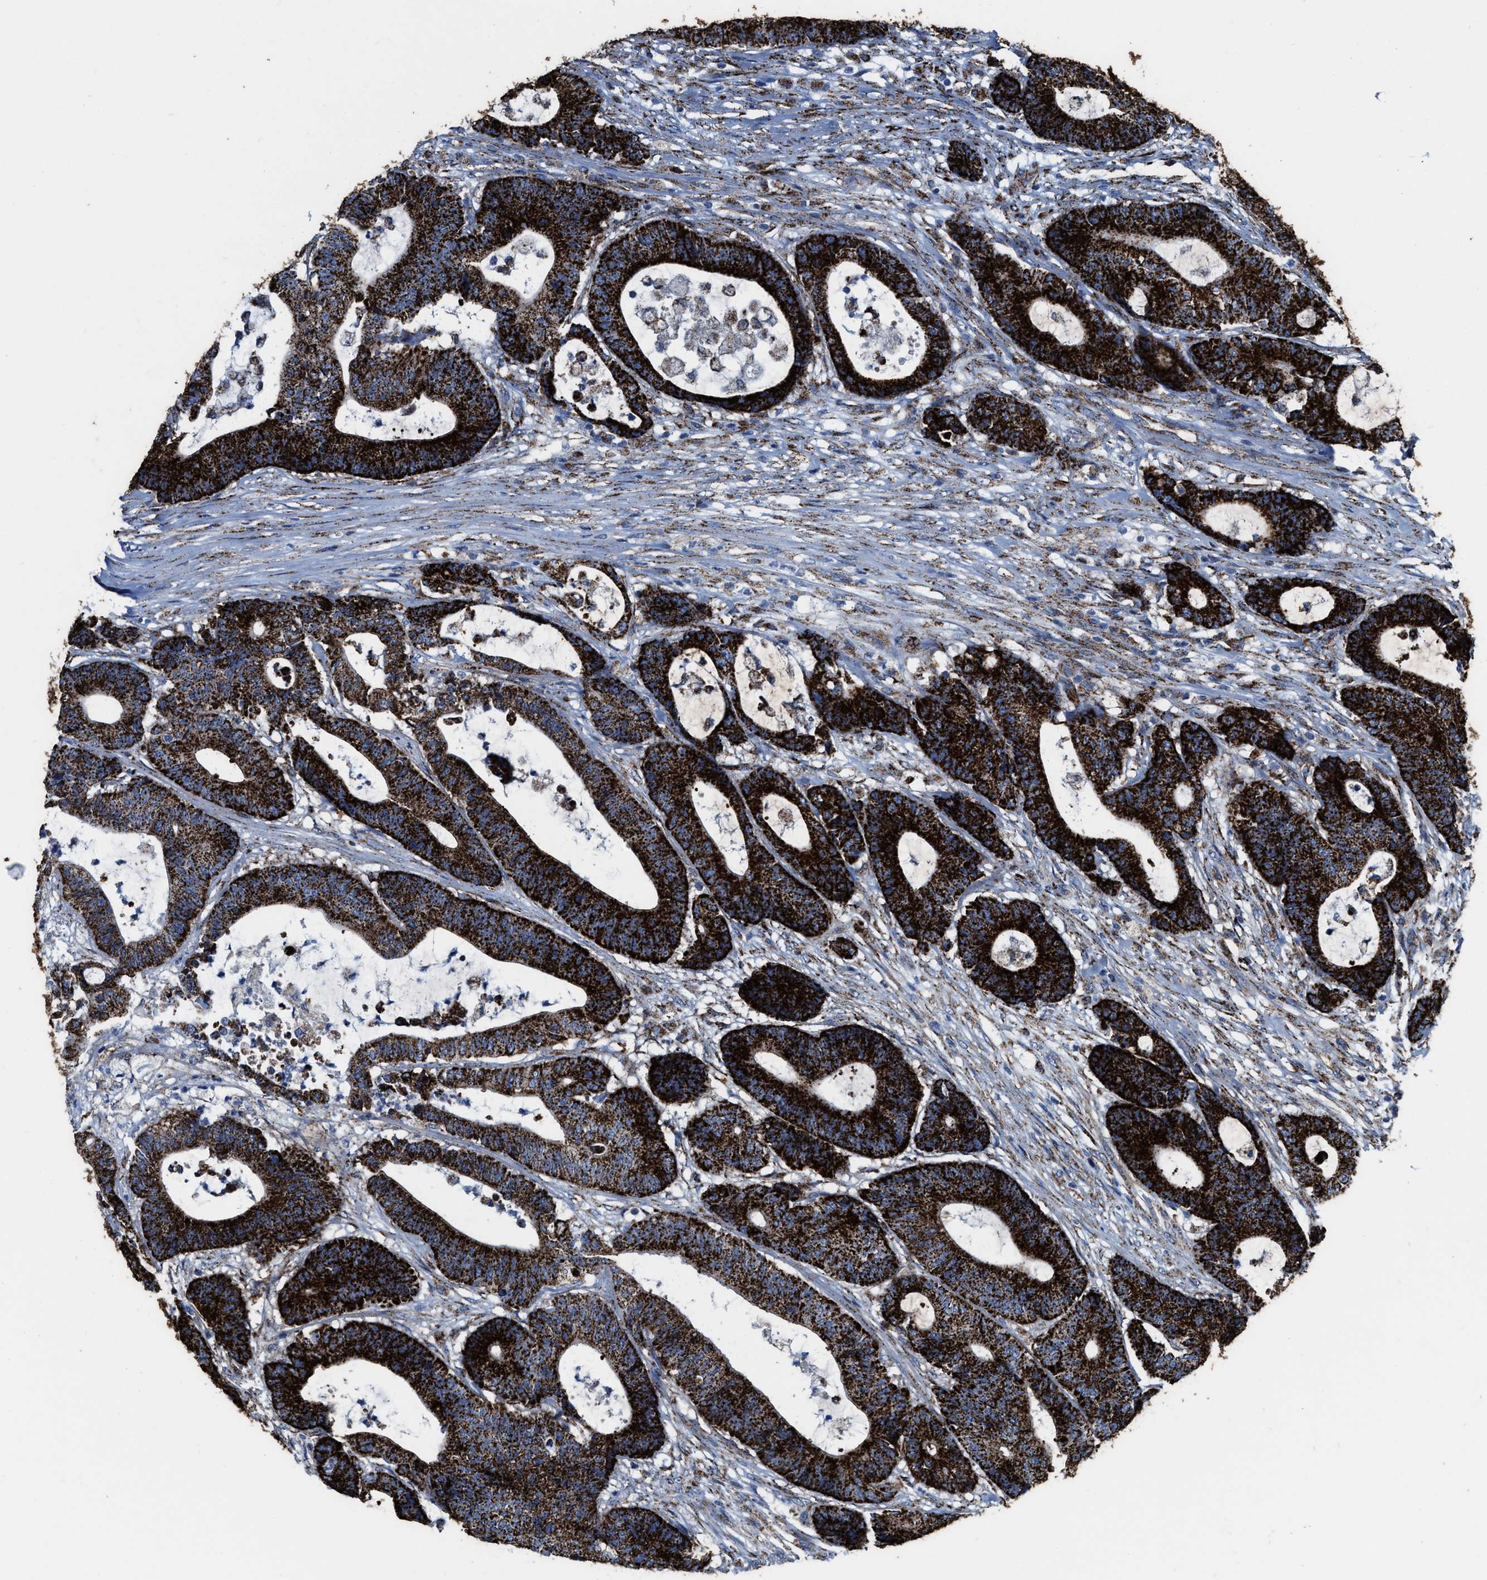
{"staining": {"intensity": "strong", "quantity": ">75%", "location": "cytoplasmic/membranous"}, "tissue": "colorectal cancer", "cell_type": "Tumor cells", "image_type": "cancer", "snomed": [{"axis": "morphology", "description": "Adenocarcinoma, NOS"}, {"axis": "topography", "description": "Colon"}], "caption": "IHC histopathology image of neoplastic tissue: colorectal cancer (adenocarcinoma) stained using immunohistochemistry (IHC) shows high levels of strong protein expression localized specifically in the cytoplasmic/membranous of tumor cells, appearing as a cytoplasmic/membranous brown color.", "gene": "ALDH1B1", "patient": {"sex": "female", "age": 84}}